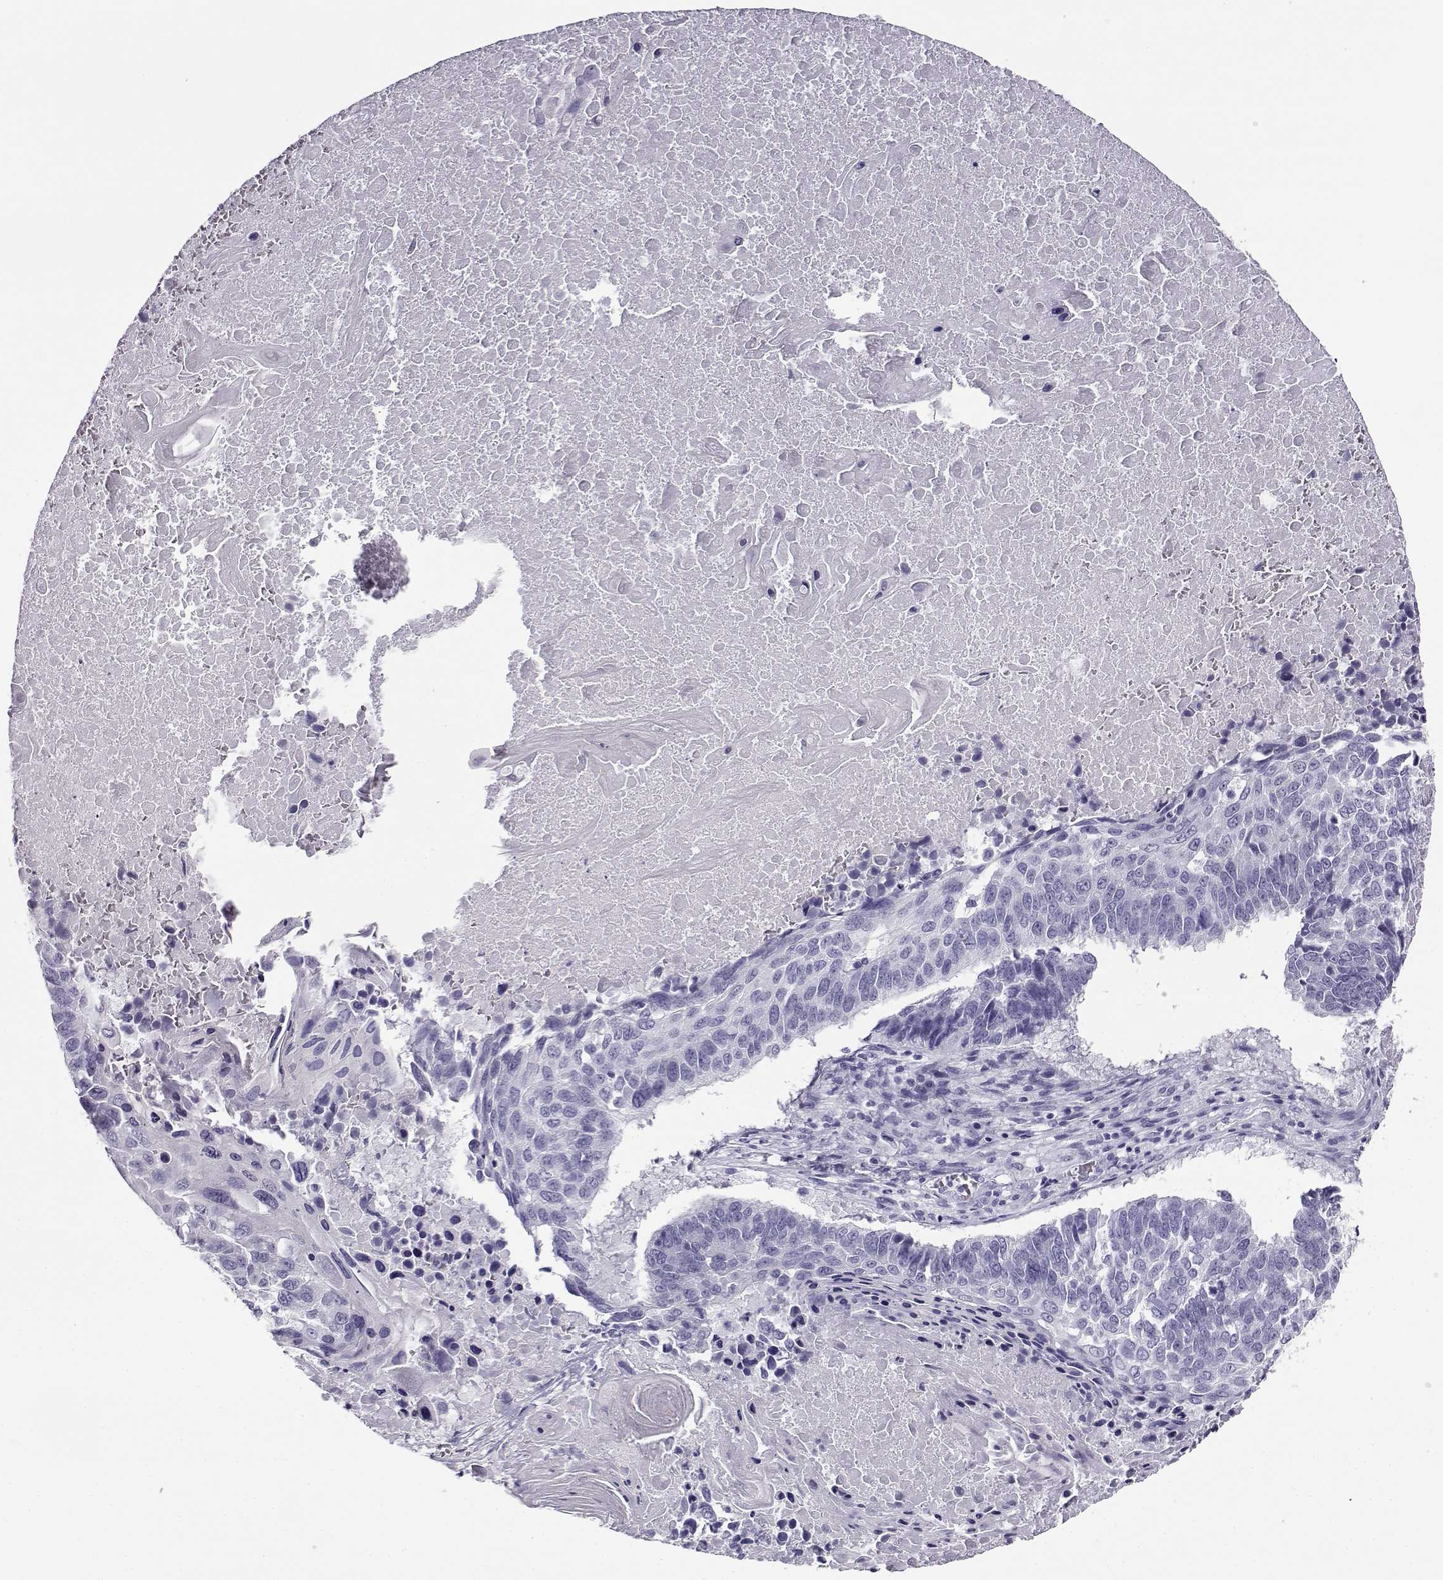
{"staining": {"intensity": "negative", "quantity": "none", "location": "none"}, "tissue": "lung cancer", "cell_type": "Tumor cells", "image_type": "cancer", "snomed": [{"axis": "morphology", "description": "Squamous cell carcinoma, NOS"}, {"axis": "topography", "description": "Lung"}], "caption": "Immunohistochemical staining of human lung cancer exhibits no significant expression in tumor cells. Brightfield microscopy of IHC stained with DAB (brown) and hematoxylin (blue), captured at high magnification.", "gene": "CABS1", "patient": {"sex": "male", "age": 73}}